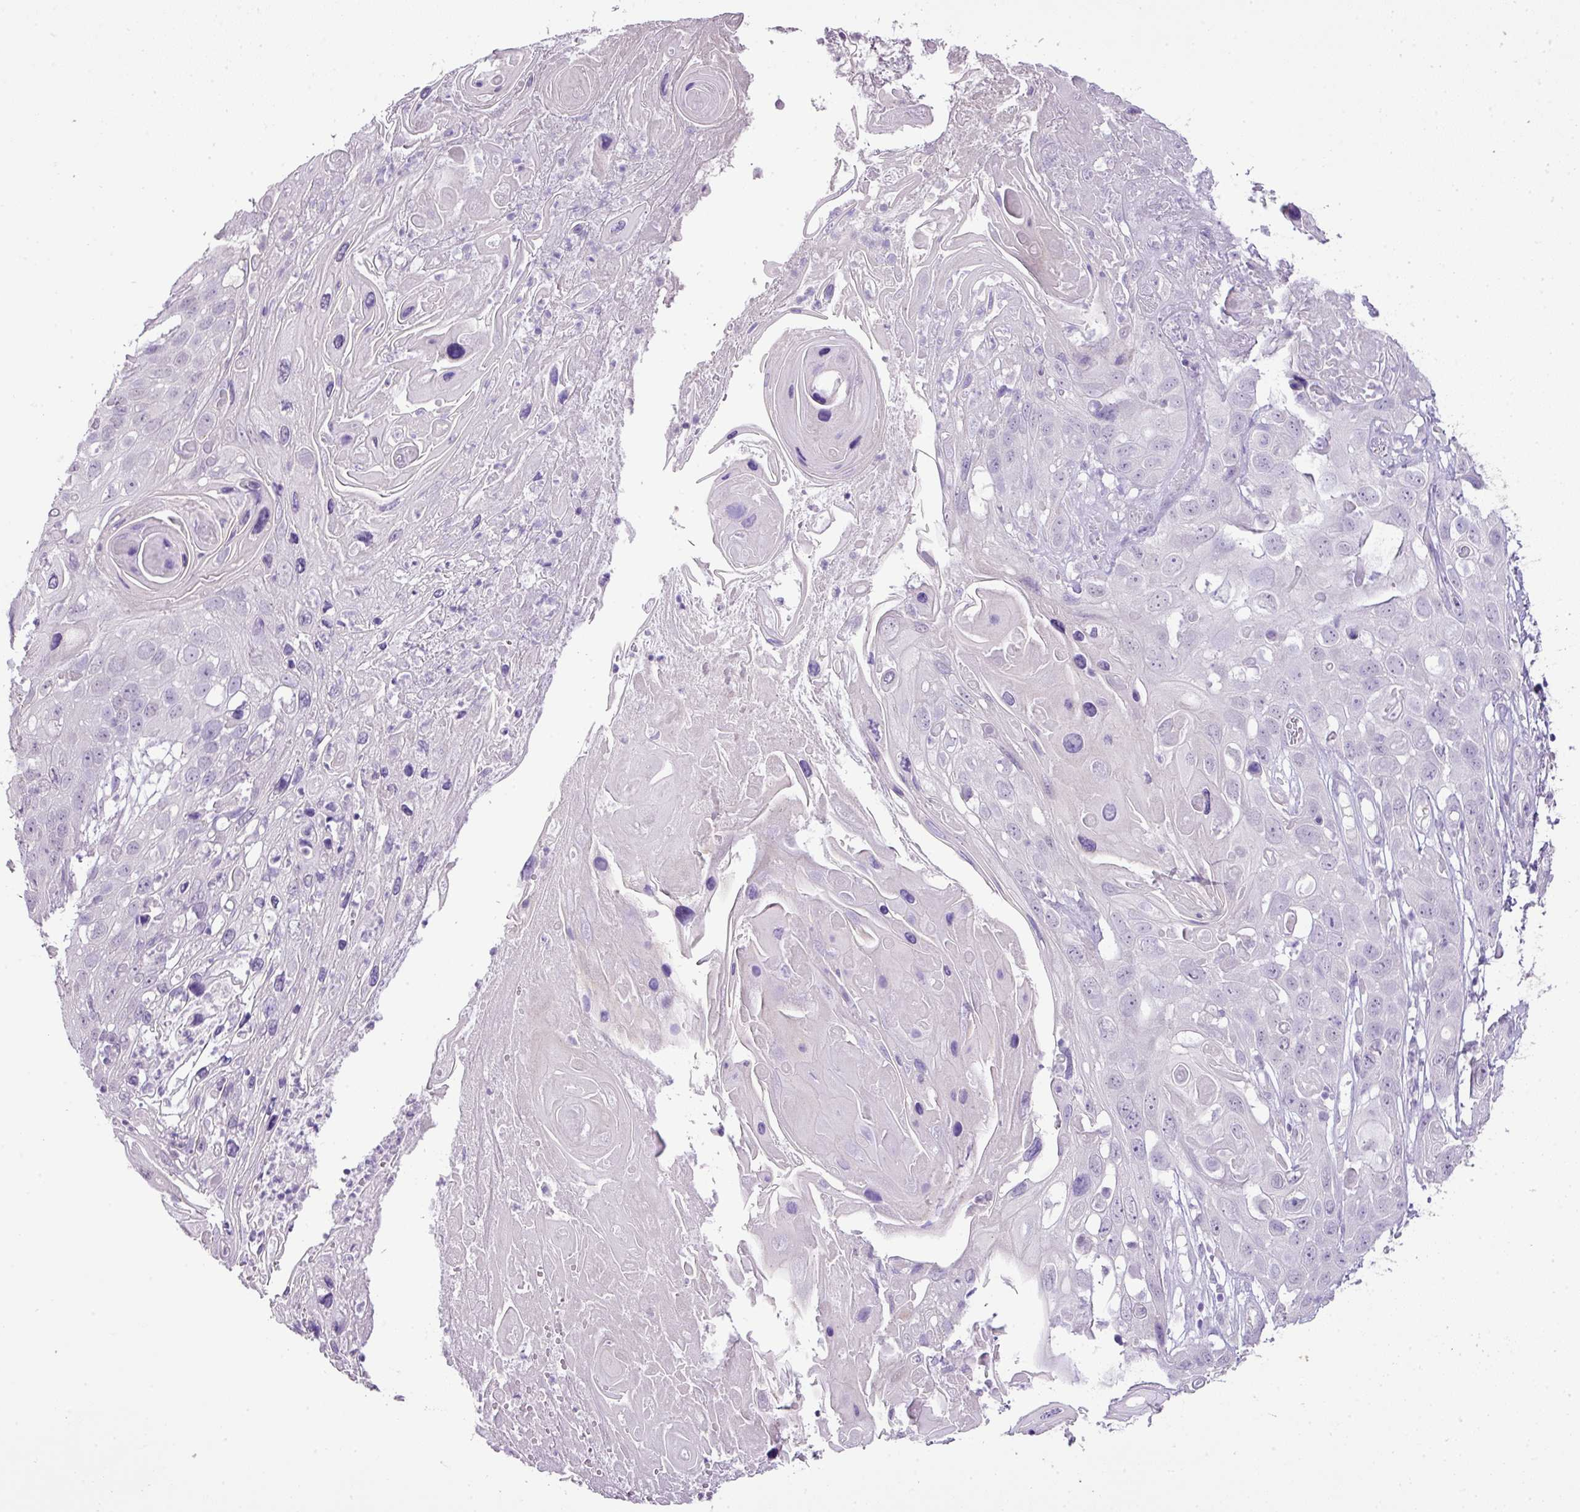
{"staining": {"intensity": "negative", "quantity": "none", "location": "none"}, "tissue": "skin cancer", "cell_type": "Tumor cells", "image_type": "cancer", "snomed": [{"axis": "morphology", "description": "Squamous cell carcinoma, NOS"}, {"axis": "topography", "description": "Skin"}], "caption": "Tumor cells show no significant positivity in squamous cell carcinoma (skin).", "gene": "DIP2A", "patient": {"sex": "male", "age": 55}}